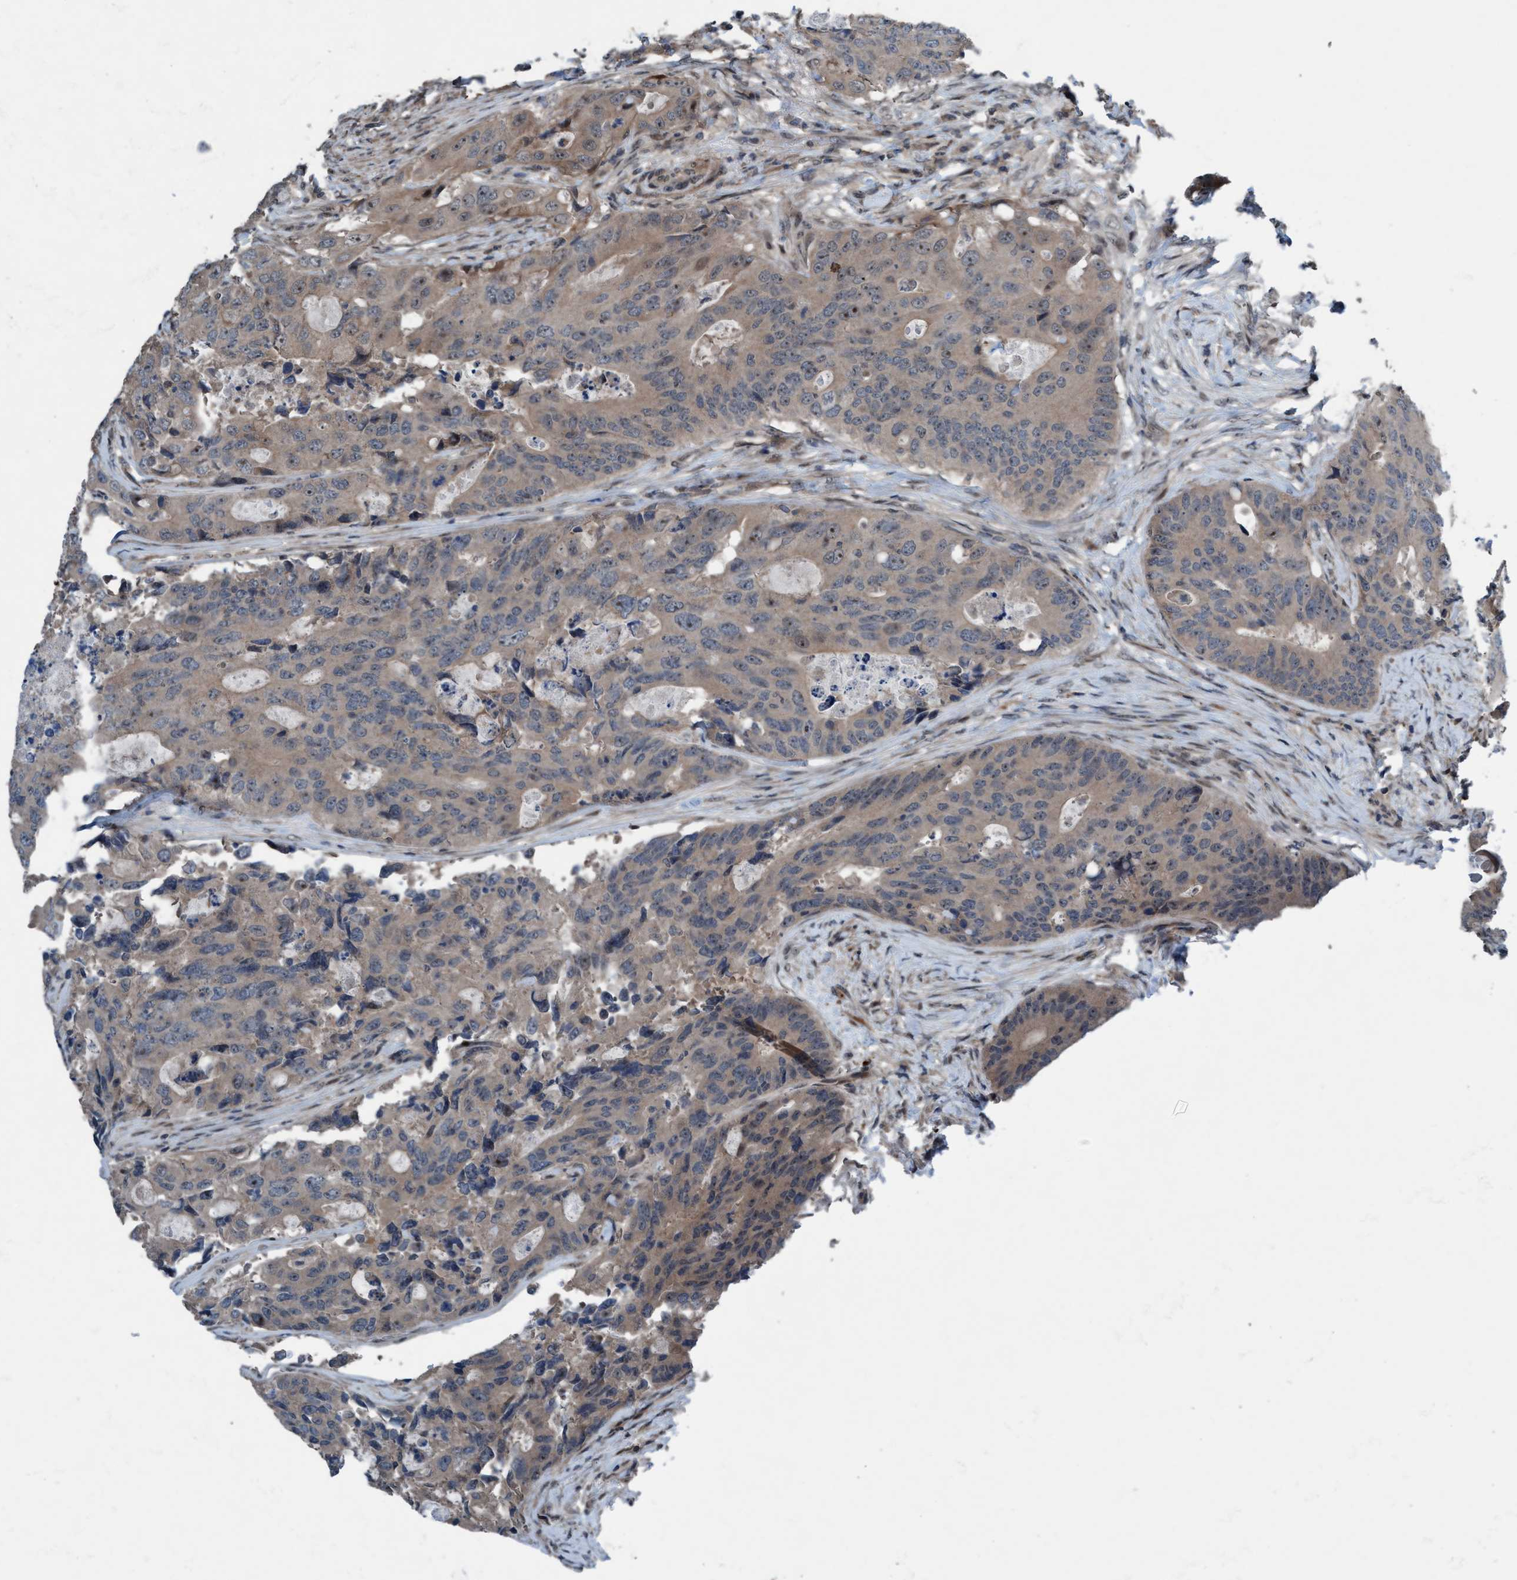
{"staining": {"intensity": "weak", "quantity": "<25%", "location": "cytoplasmic/membranous,nuclear"}, "tissue": "colorectal cancer", "cell_type": "Tumor cells", "image_type": "cancer", "snomed": [{"axis": "morphology", "description": "Adenocarcinoma, NOS"}, {"axis": "topography", "description": "Colon"}], "caption": "IHC of colorectal adenocarcinoma displays no staining in tumor cells. The staining was performed using DAB (3,3'-diaminobenzidine) to visualize the protein expression in brown, while the nuclei were stained in blue with hematoxylin (Magnification: 20x).", "gene": "NISCH", "patient": {"sex": "male", "age": 71}}